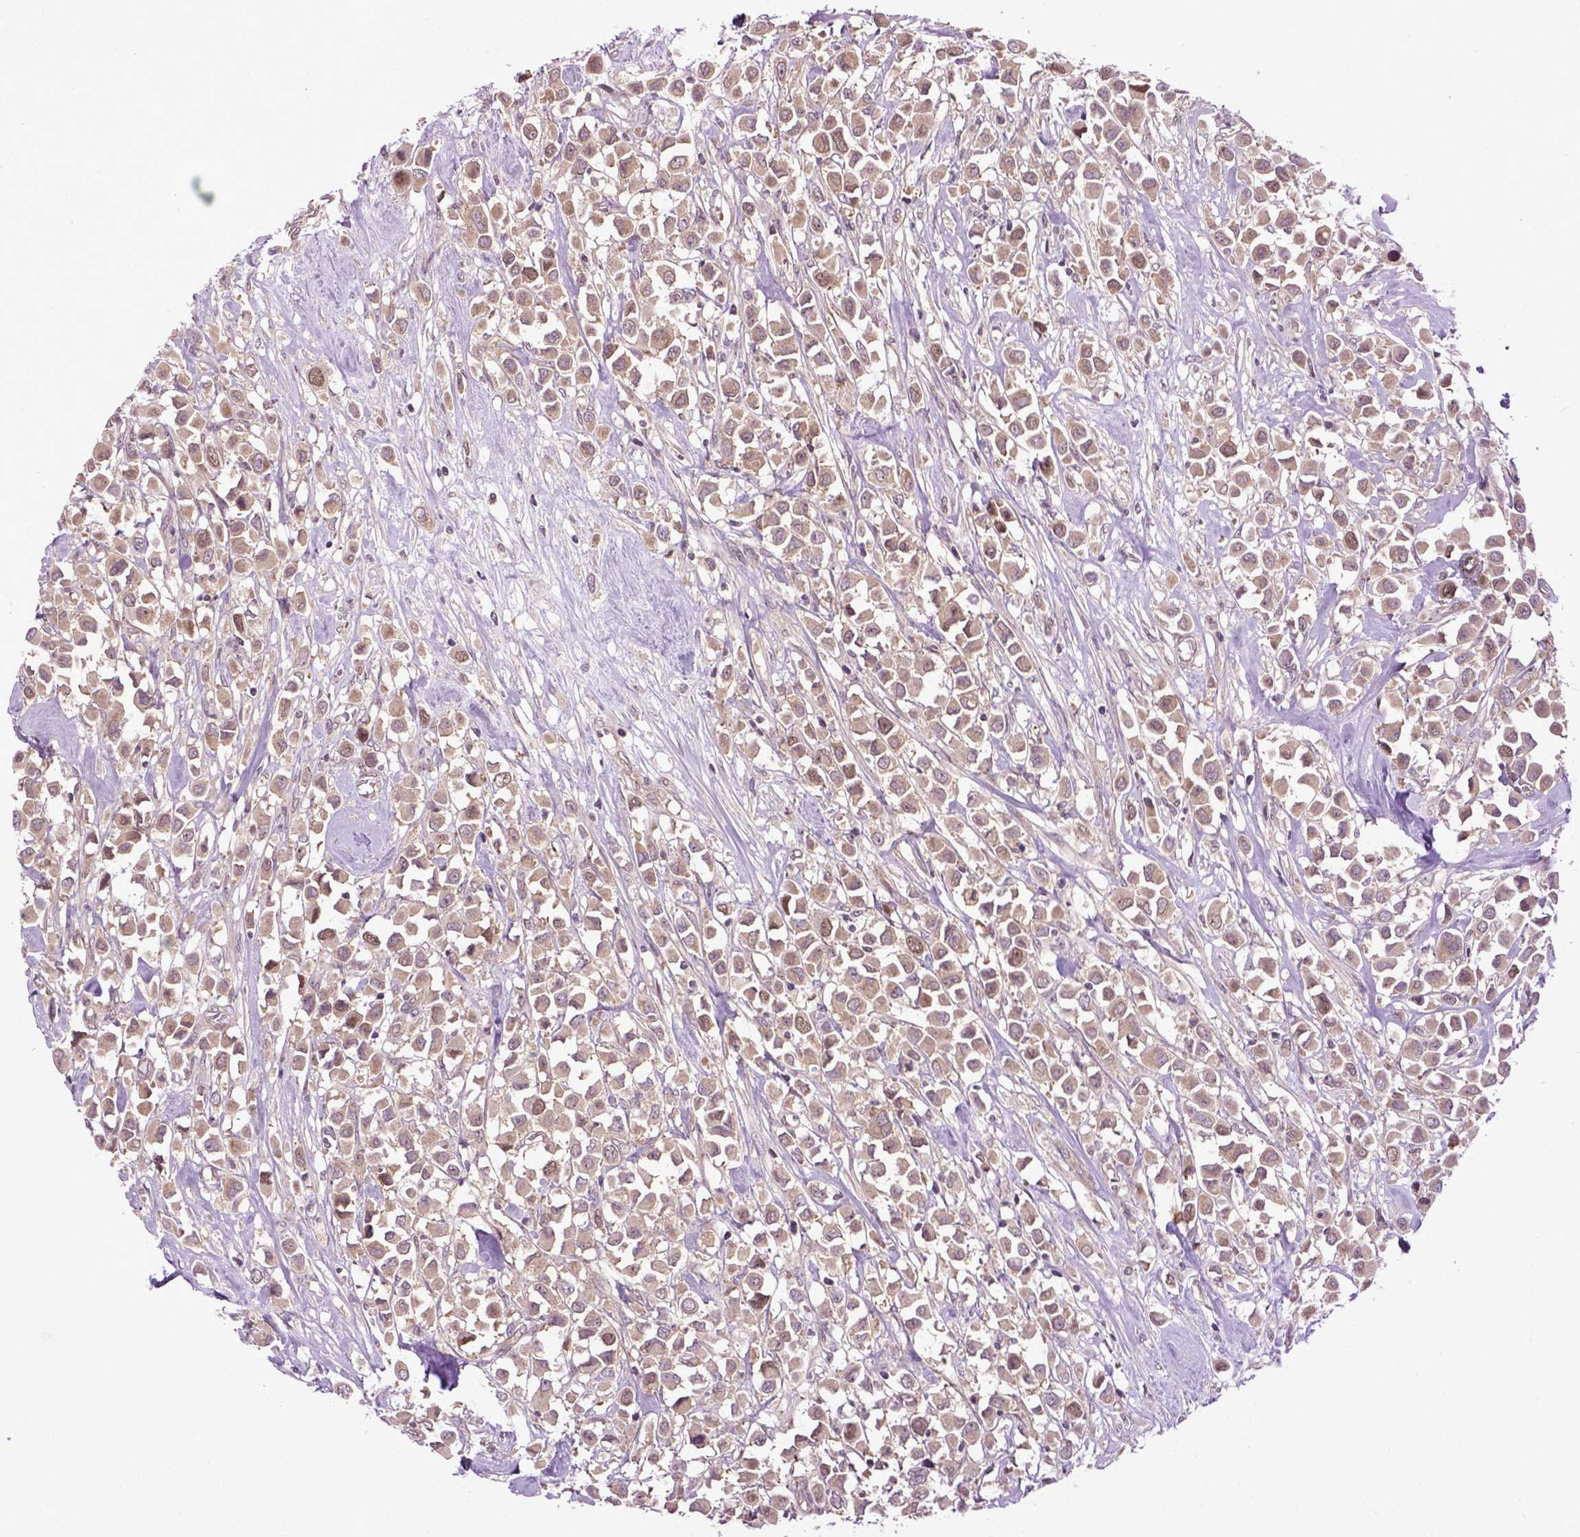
{"staining": {"intensity": "weak", "quantity": ">75%", "location": "cytoplasmic/membranous"}, "tissue": "breast cancer", "cell_type": "Tumor cells", "image_type": "cancer", "snomed": [{"axis": "morphology", "description": "Duct carcinoma"}, {"axis": "topography", "description": "Breast"}], "caption": "Immunohistochemical staining of breast invasive ductal carcinoma demonstrates low levels of weak cytoplasmic/membranous staining in about >75% of tumor cells. The protein is shown in brown color, while the nuclei are stained blue.", "gene": "WDR48", "patient": {"sex": "female", "age": 61}}